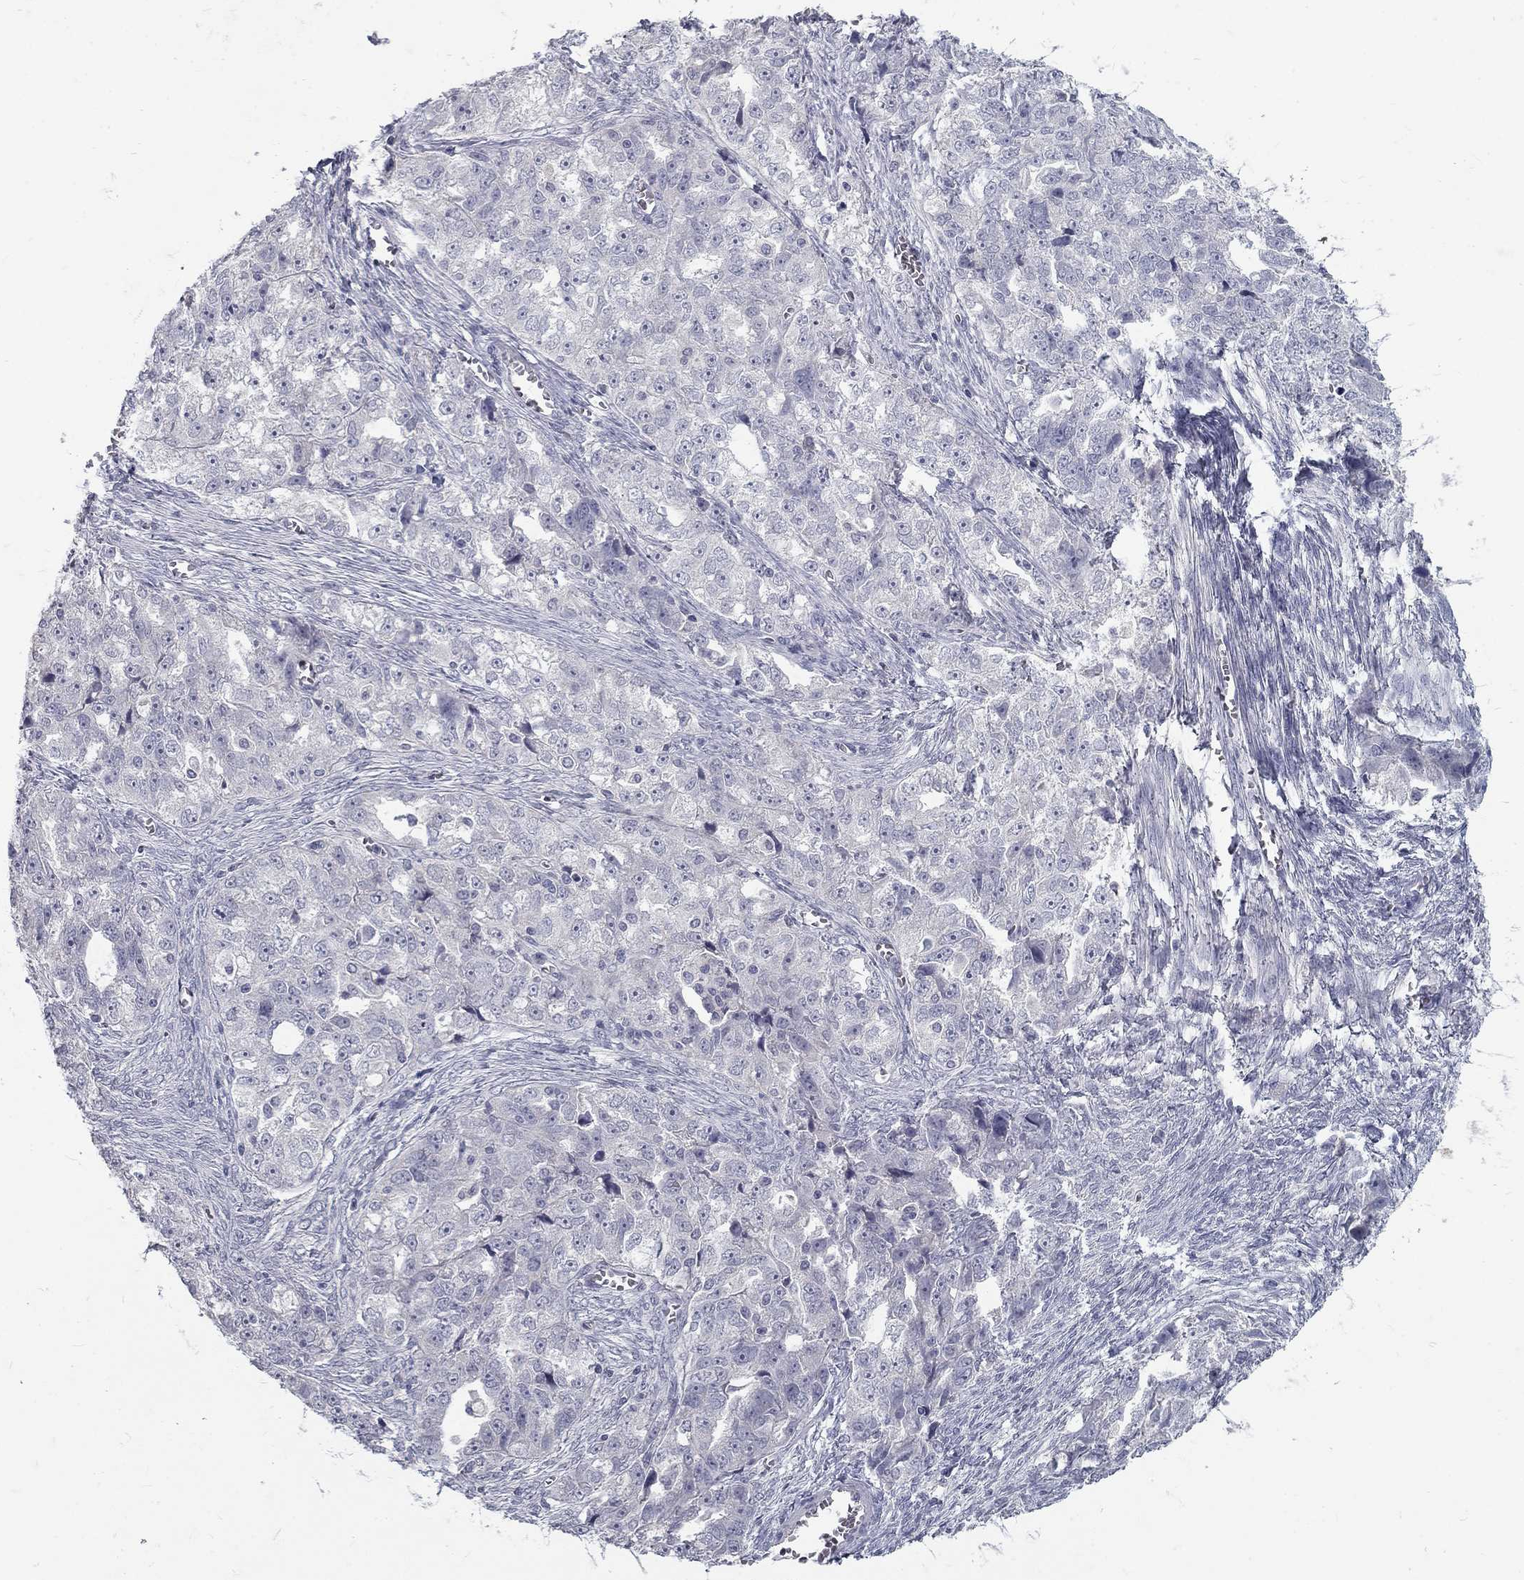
{"staining": {"intensity": "negative", "quantity": "none", "location": "none"}, "tissue": "ovarian cancer", "cell_type": "Tumor cells", "image_type": "cancer", "snomed": [{"axis": "morphology", "description": "Cystadenocarcinoma, serous, NOS"}, {"axis": "topography", "description": "Ovary"}], "caption": "Ovarian cancer (serous cystadenocarcinoma) stained for a protein using immunohistochemistry (IHC) shows no expression tumor cells.", "gene": "NOS1", "patient": {"sex": "female", "age": 51}}